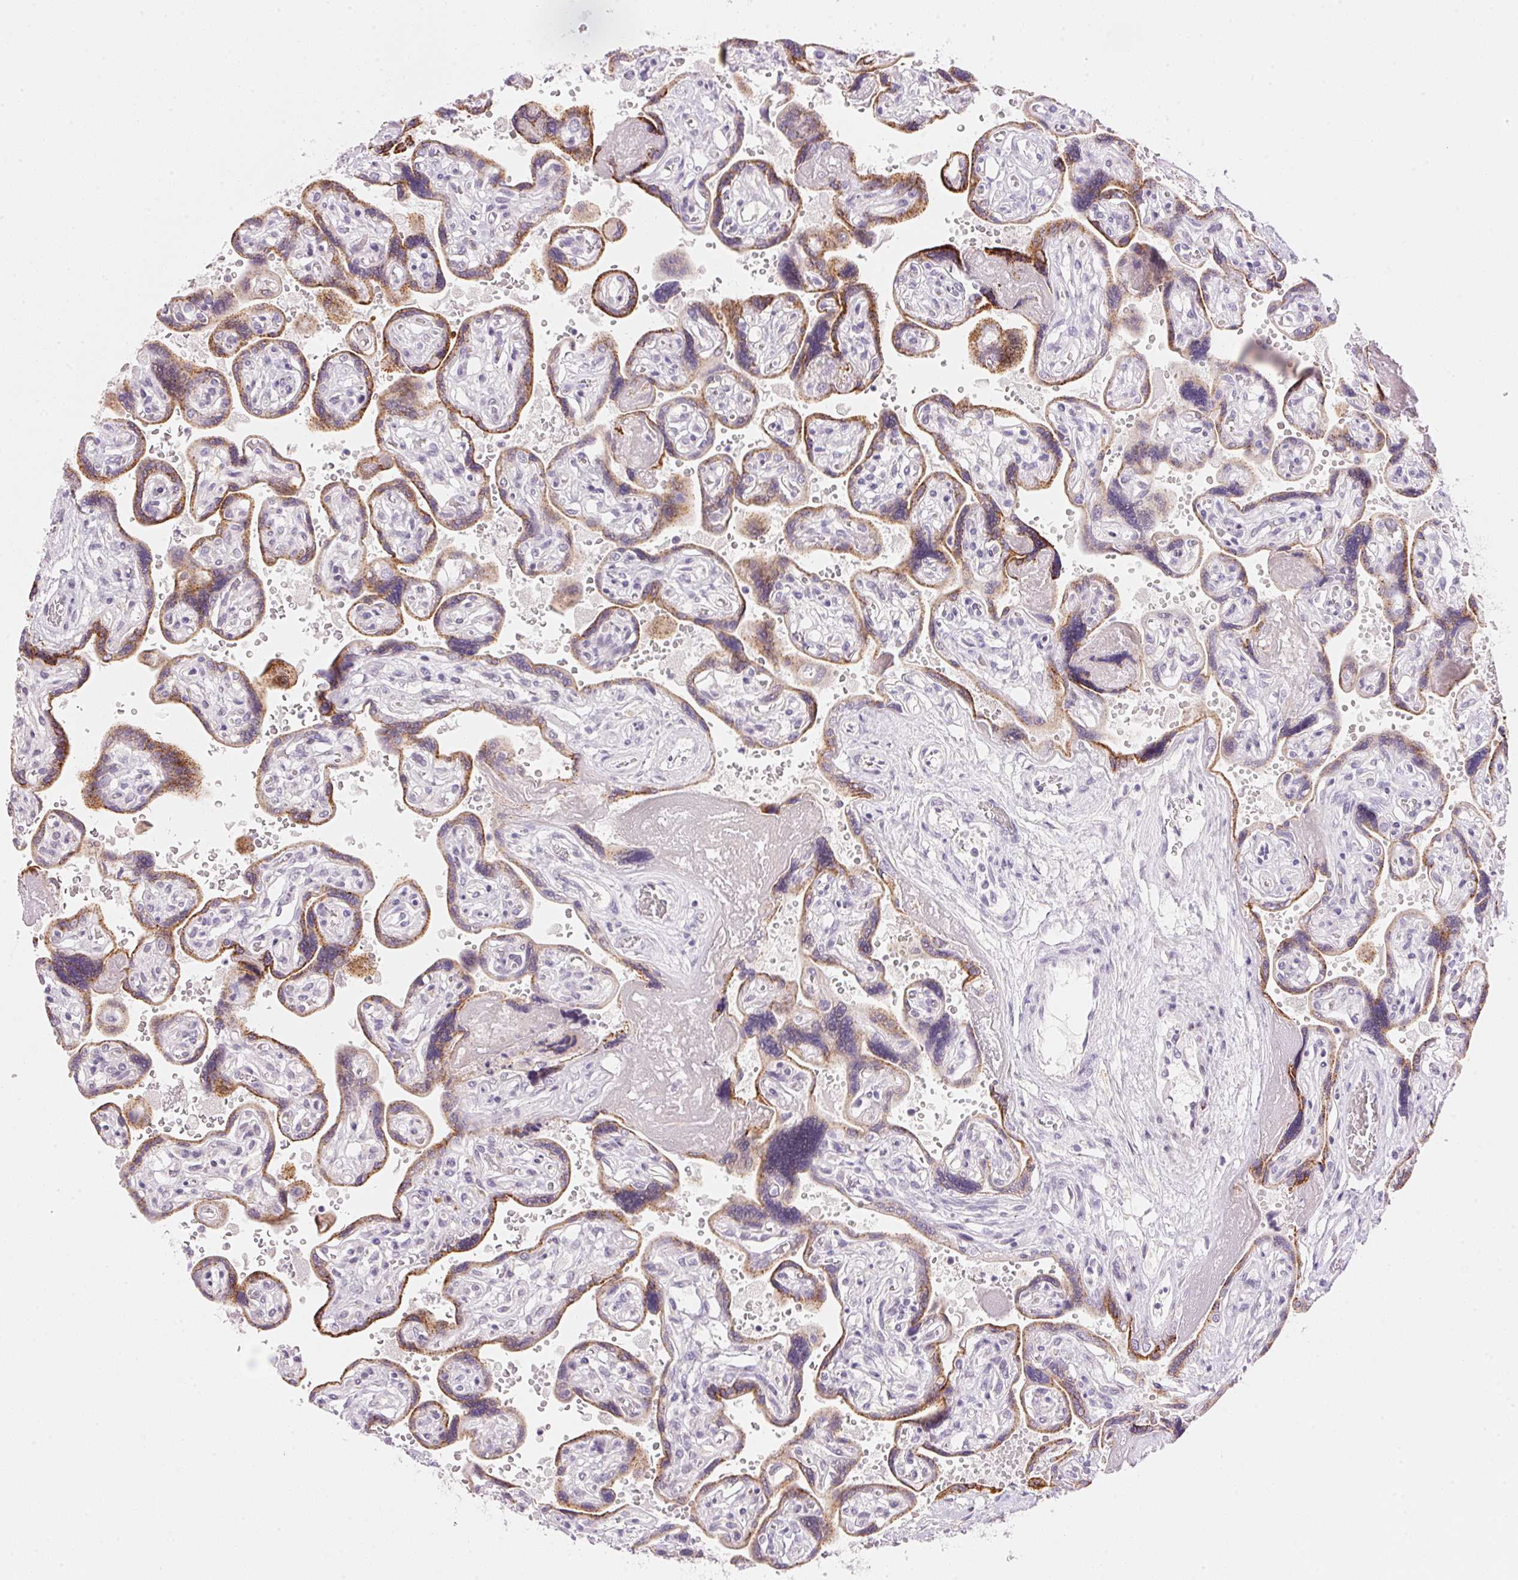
{"staining": {"intensity": "negative", "quantity": "none", "location": "none"}, "tissue": "placenta", "cell_type": "Decidual cells", "image_type": "normal", "snomed": [{"axis": "morphology", "description": "Normal tissue, NOS"}, {"axis": "topography", "description": "Placenta"}], "caption": "An IHC photomicrograph of normal placenta is shown. There is no staining in decidual cells of placenta. The staining is performed using DAB (3,3'-diaminobenzidine) brown chromogen with nuclei counter-stained in using hematoxylin.", "gene": "TEKT1", "patient": {"sex": "female", "age": 32}}